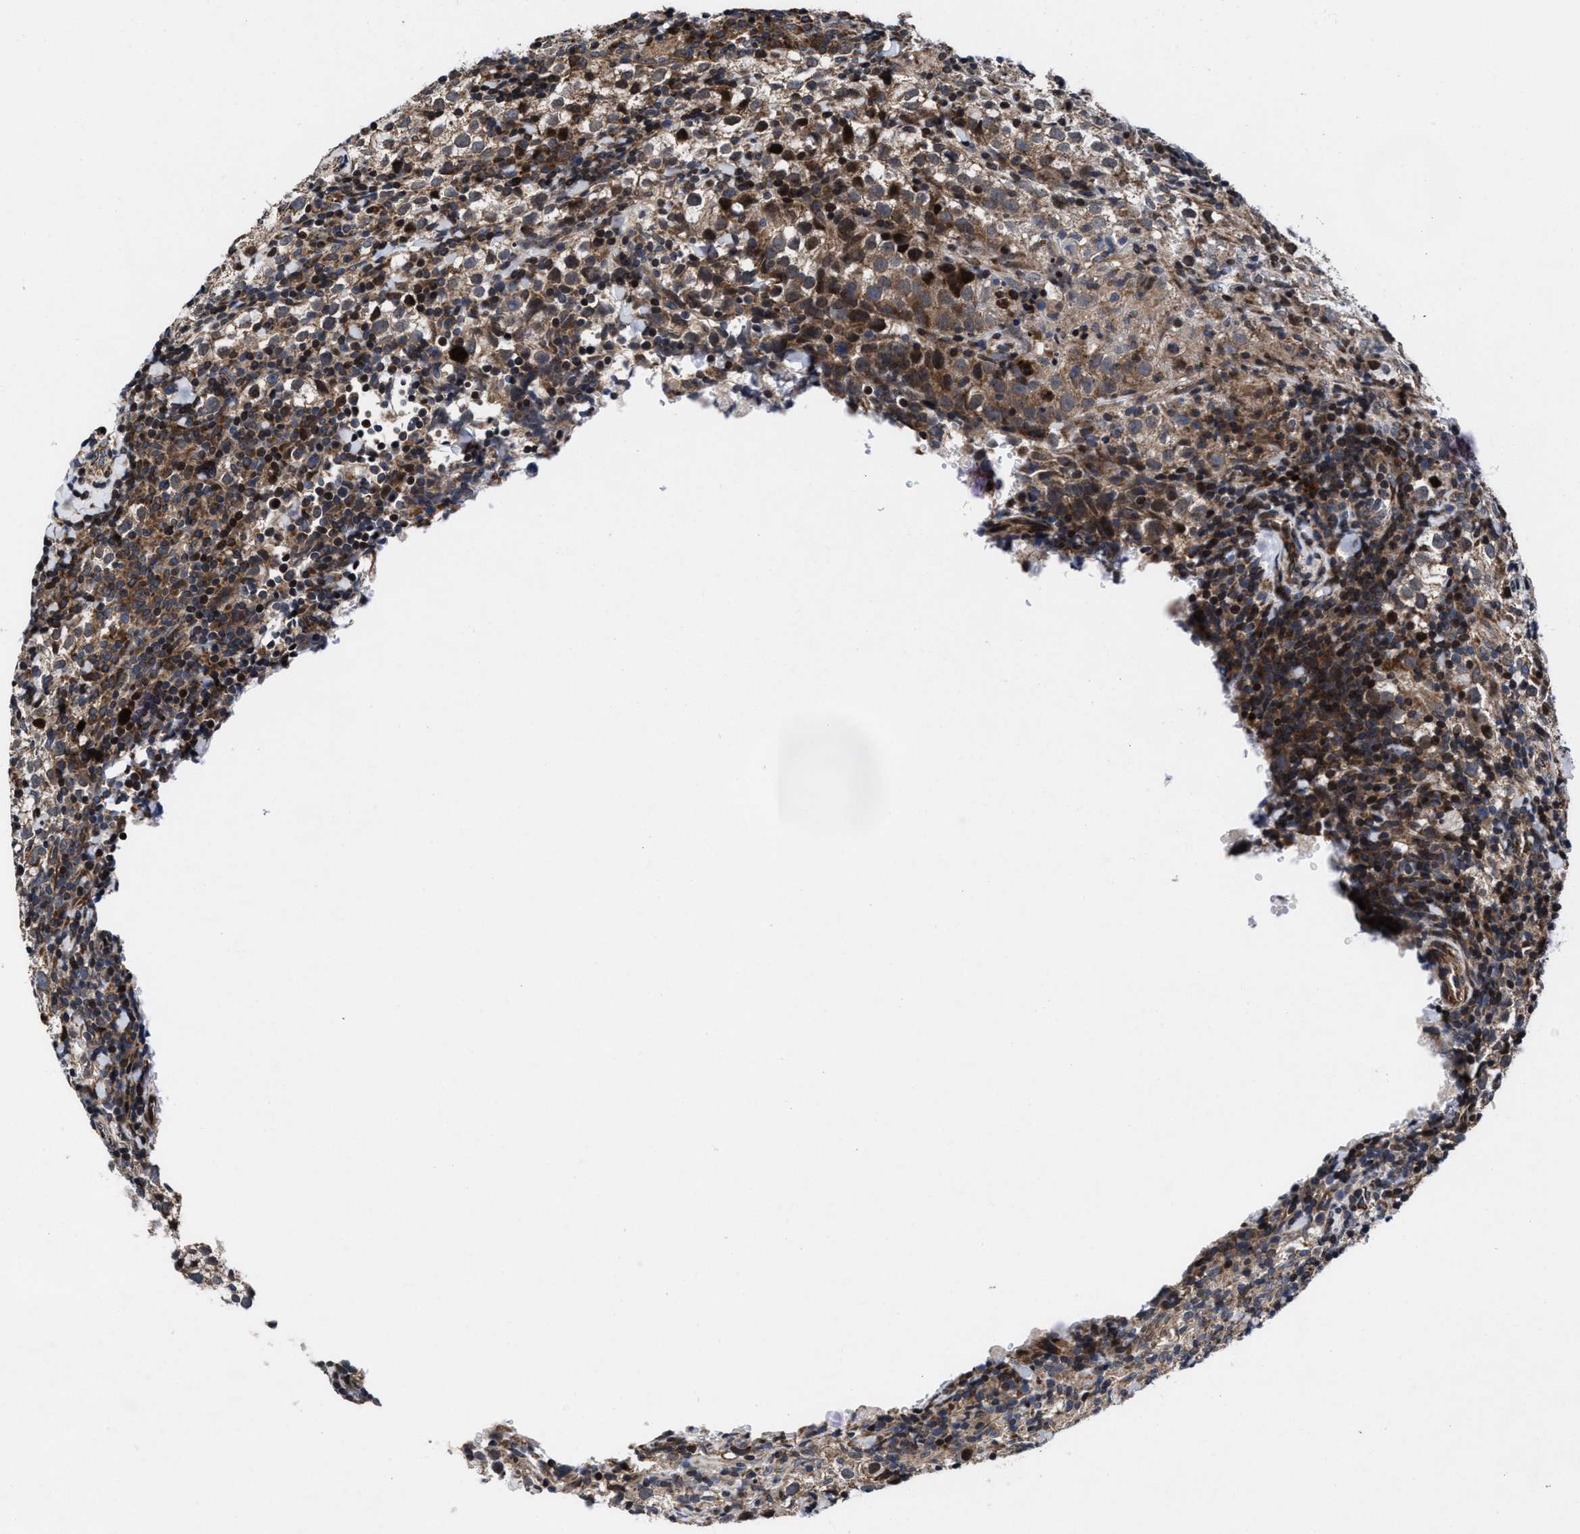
{"staining": {"intensity": "weak", "quantity": ">75%", "location": "cytoplasmic/membranous"}, "tissue": "testis cancer", "cell_type": "Tumor cells", "image_type": "cancer", "snomed": [{"axis": "morphology", "description": "Seminoma, NOS"}, {"axis": "morphology", "description": "Carcinoma, Embryonal, NOS"}, {"axis": "topography", "description": "Testis"}], "caption": "DAB (3,3'-diaminobenzidine) immunohistochemical staining of testis cancer displays weak cytoplasmic/membranous protein positivity in about >75% of tumor cells. The staining was performed using DAB, with brown indicating positive protein expression. Nuclei are stained blue with hematoxylin.", "gene": "MRPL50", "patient": {"sex": "male", "age": 36}}